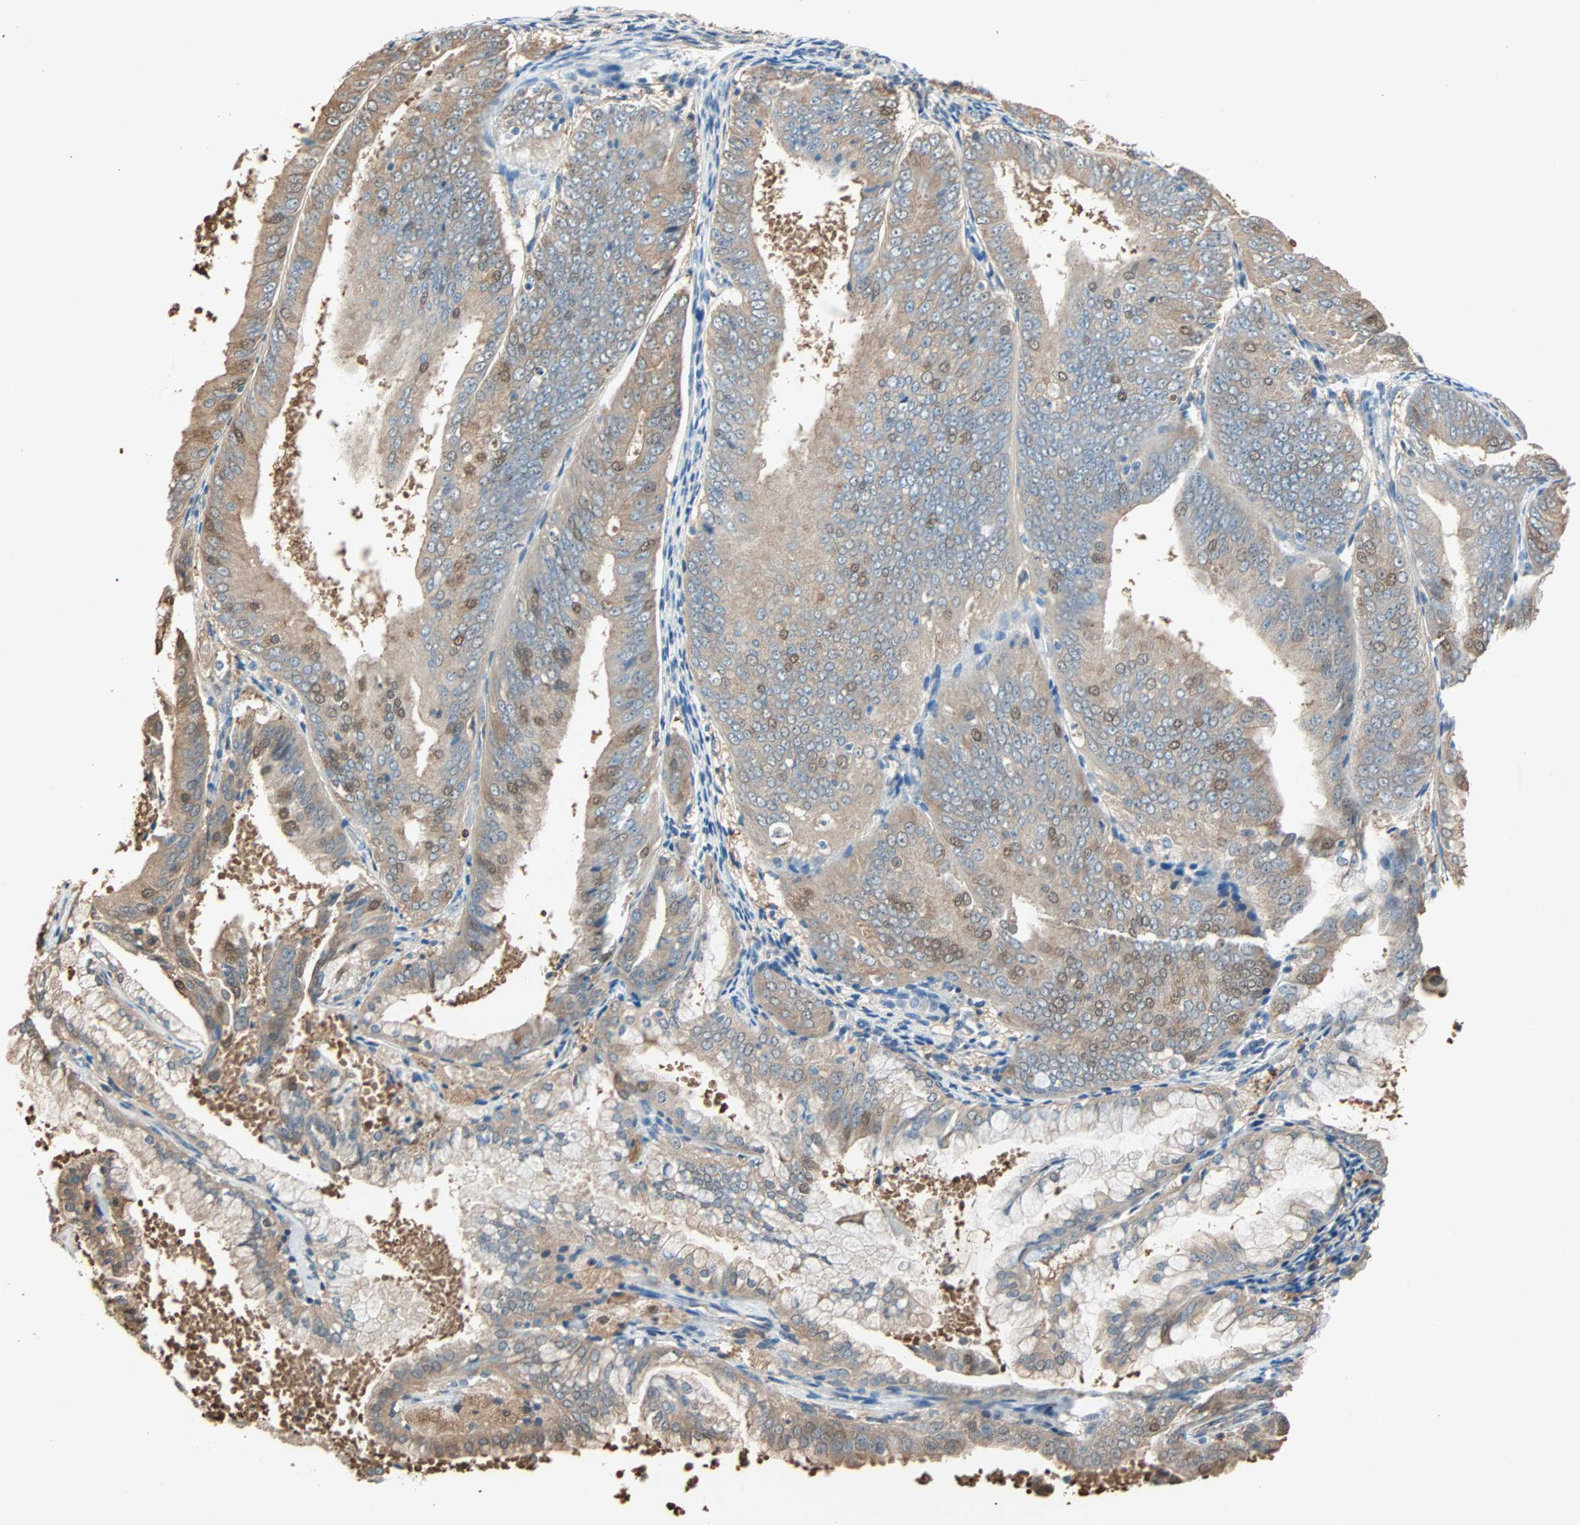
{"staining": {"intensity": "moderate", "quantity": ">75%", "location": "cytoplasmic/membranous,nuclear"}, "tissue": "endometrial cancer", "cell_type": "Tumor cells", "image_type": "cancer", "snomed": [{"axis": "morphology", "description": "Adenocarcinoma, NOS"}, {"axis": "topography", "description": "Endometrium"}], "caption": "DAB (3,3'-diaminobenzidine) immunohistochemical staining of human endometrial cancer exhibits moderate cytoplasmic/membranous and nuclear protein staining in about >75% of tumor cells.", "gene": "PRDX1", "patient": {"sex": "female", "age": 63}}